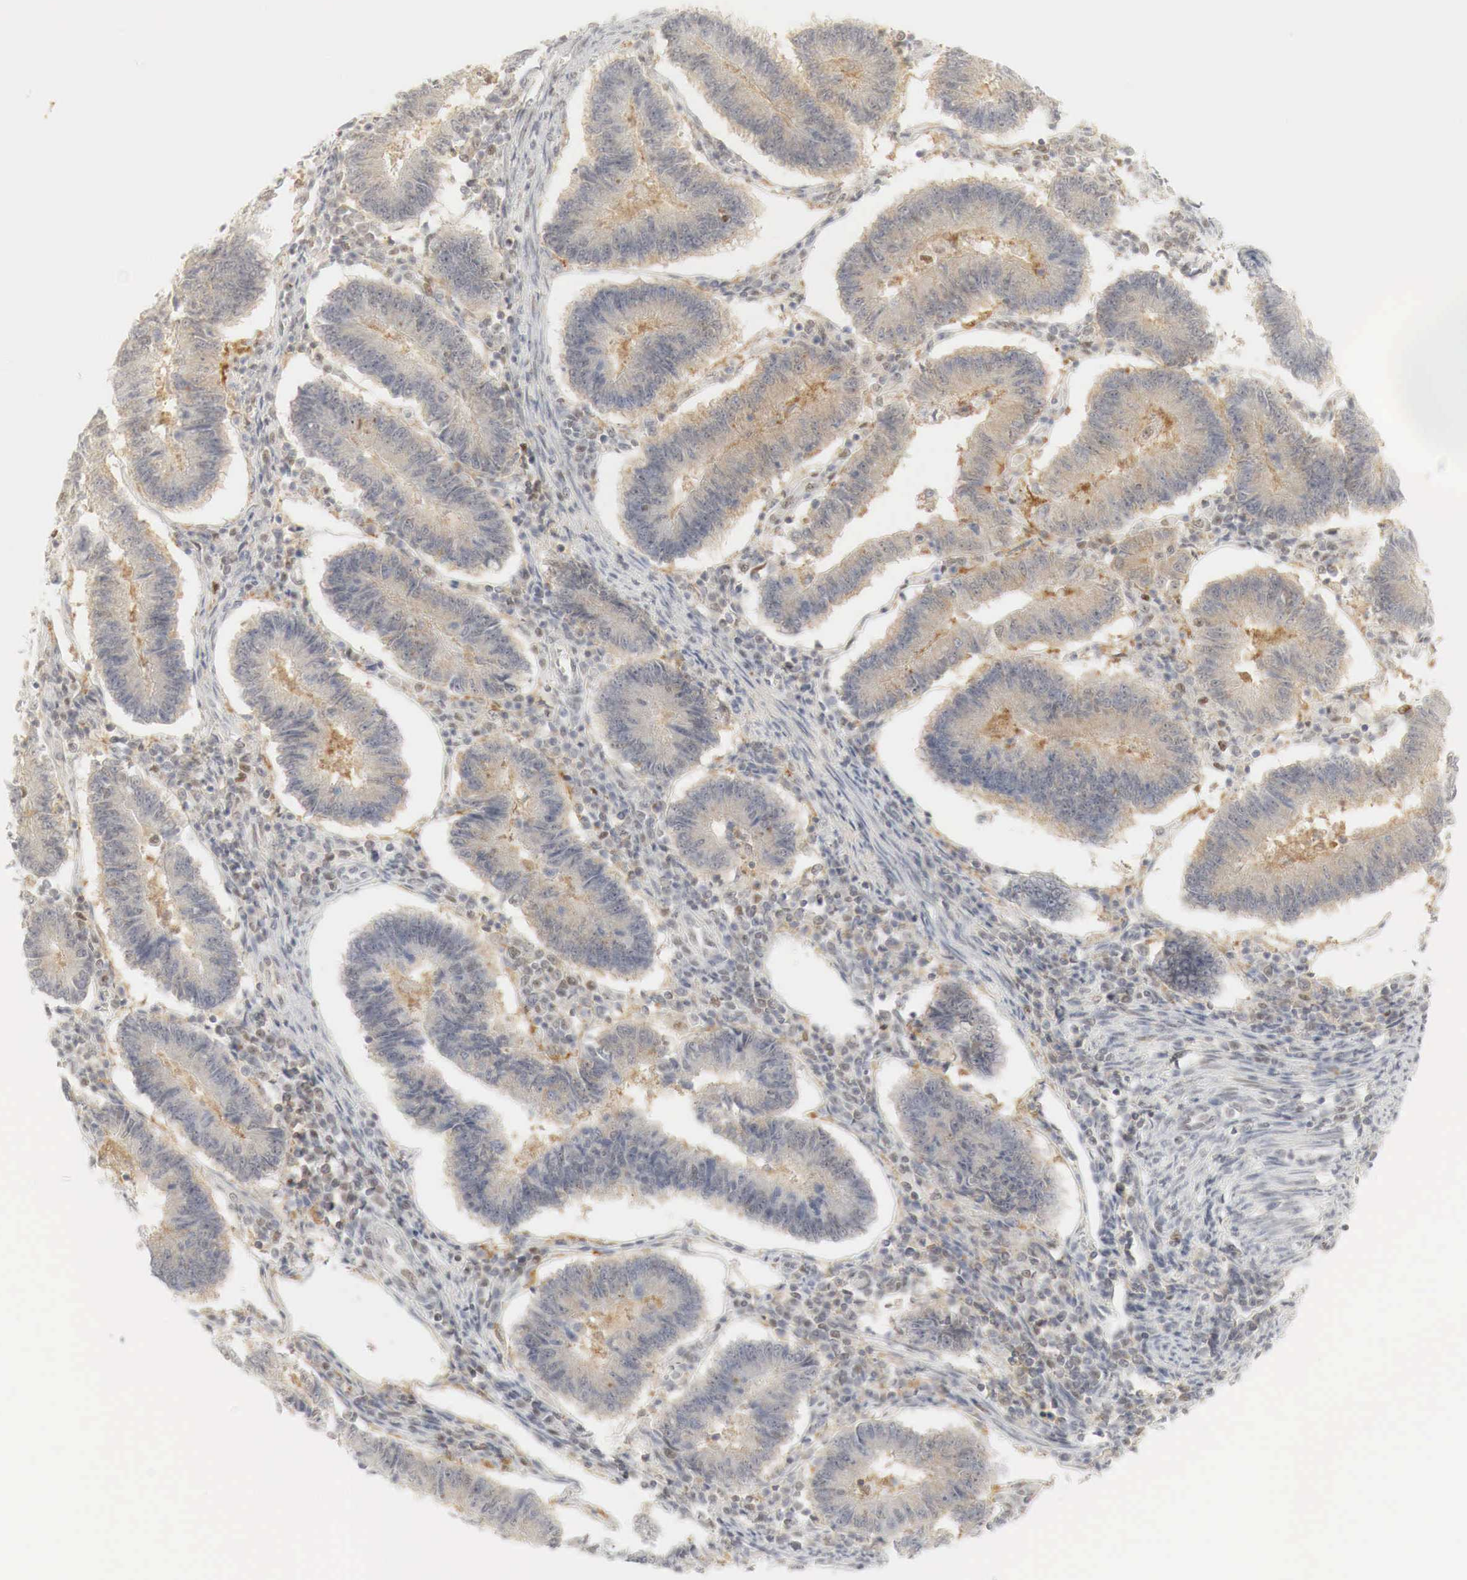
{"staining": {"intensity": "weak", "quantity": "<25%", "location": "cytoplasmic/membranous,nuclear"}, "tissue": "endometrial cancer", "cell_type": "Tumor cells", "image_type": "cancer", "snomed": [{"axis": "morphology", "description": "Adenocarcinoma, NOS"}, {"axis": "topography", "description": "Endometrium"}], "caption": "IHC image of neoplastic tissue: endometrial adenocarcinoma stained with DAB reveals no significant protein staining in tumor cells.", "gene": "MYC", "patient": {"sex": "female", "age": 75}}